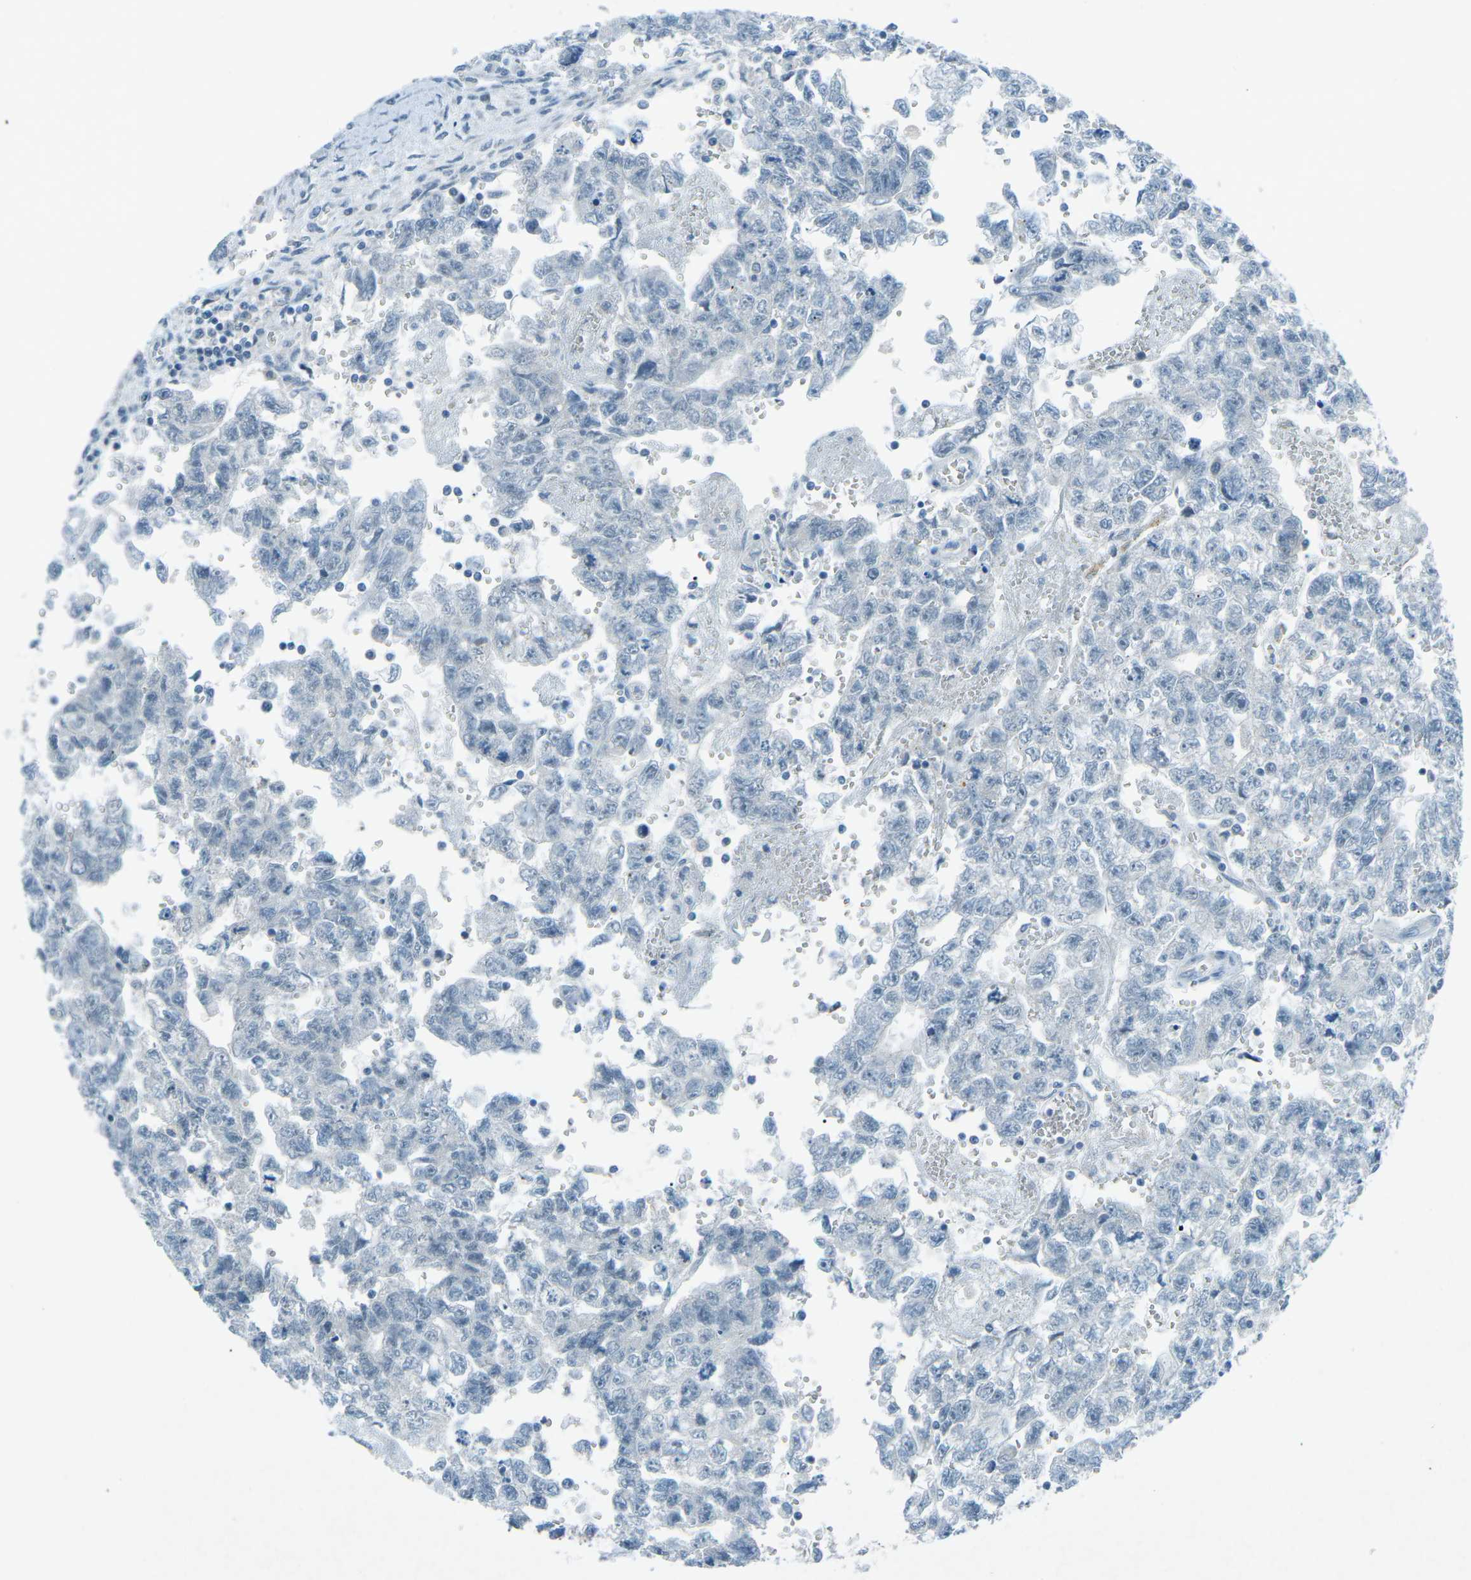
{"staining": {"intensity": "negative", "quantity": "none", "location": "none"}, "tissue": "testis cancer", "cell_type": "Tumor cells", "image_type": "cancer", "snomed": [{"axis": "morphology", "description": "Seminoma, NOS"}, {"axis": "morphology", "description": "Carcinoma, Embryonal, NOS"}, {"axis": "topography", "description": "Testis"}], "caption": "Tumor cells are negative for protein expression in human testis cancer.", "gene": "PRKCA", "patient": {"sex": "male", "age": 38}}